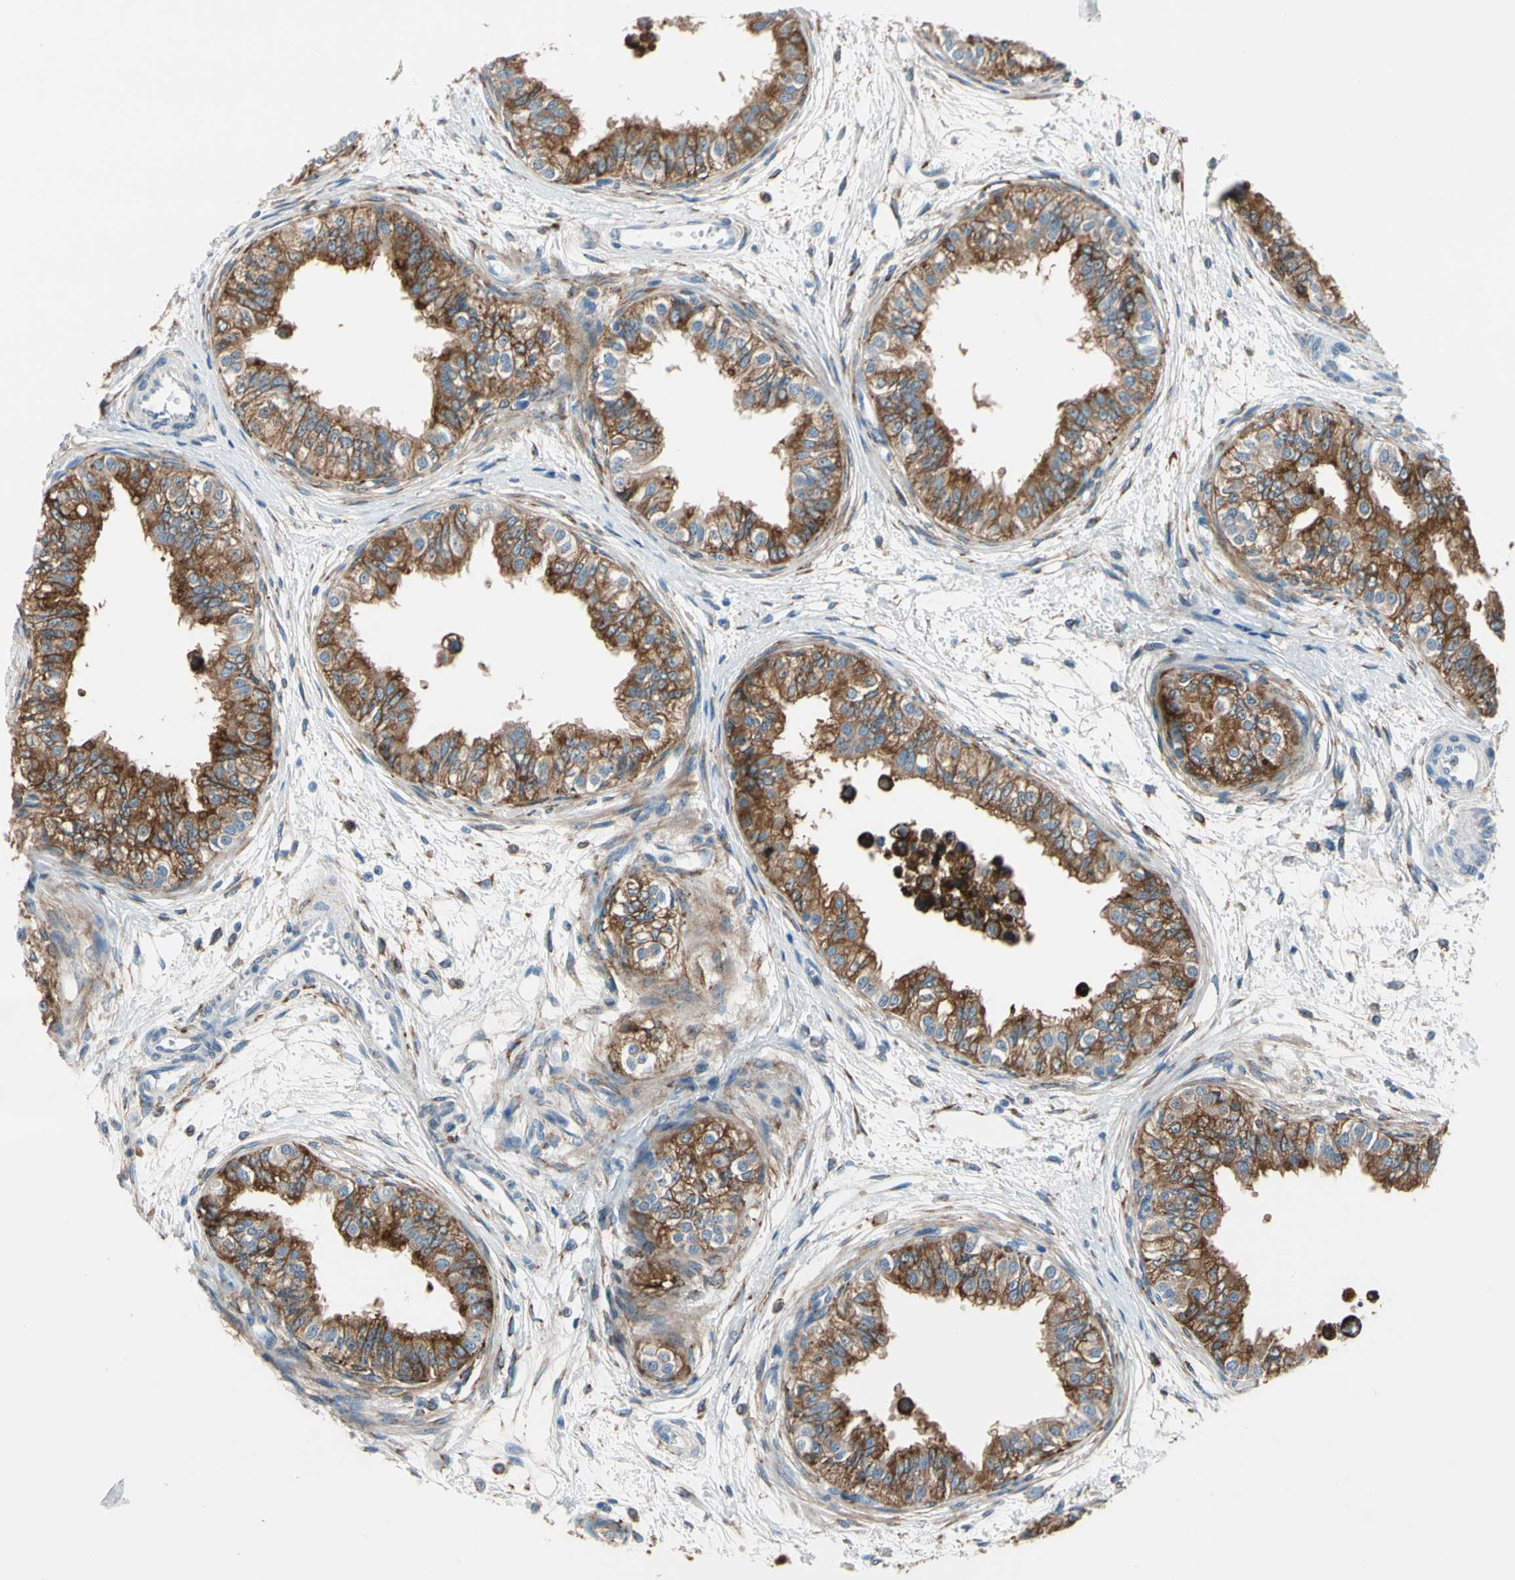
{"staining": {"intensity": "strong", "quantity": ">75%", "location": "cytoplasmic/membranous"}, "tissue": "epididymis", "cell_type": "Glandular cells", "image_type": "normal", "snomed": [{"axis": "morphology", "description": "Normal tissue, NOS"}, {"axis": "morphology", "description": "Adenocarcinoma, metastatic, NOS"}, {"axis": "topography", "description": "Testis"}, {"axis": "topography", "description": "Epididymis"}], "caption": "Strong cytoplasmic/membranous expression is seen in approximately >75% of glandular cells in benign epididymis.", "gene": "LRPAP1", "patient": {"sex": "male", "age": 26}}